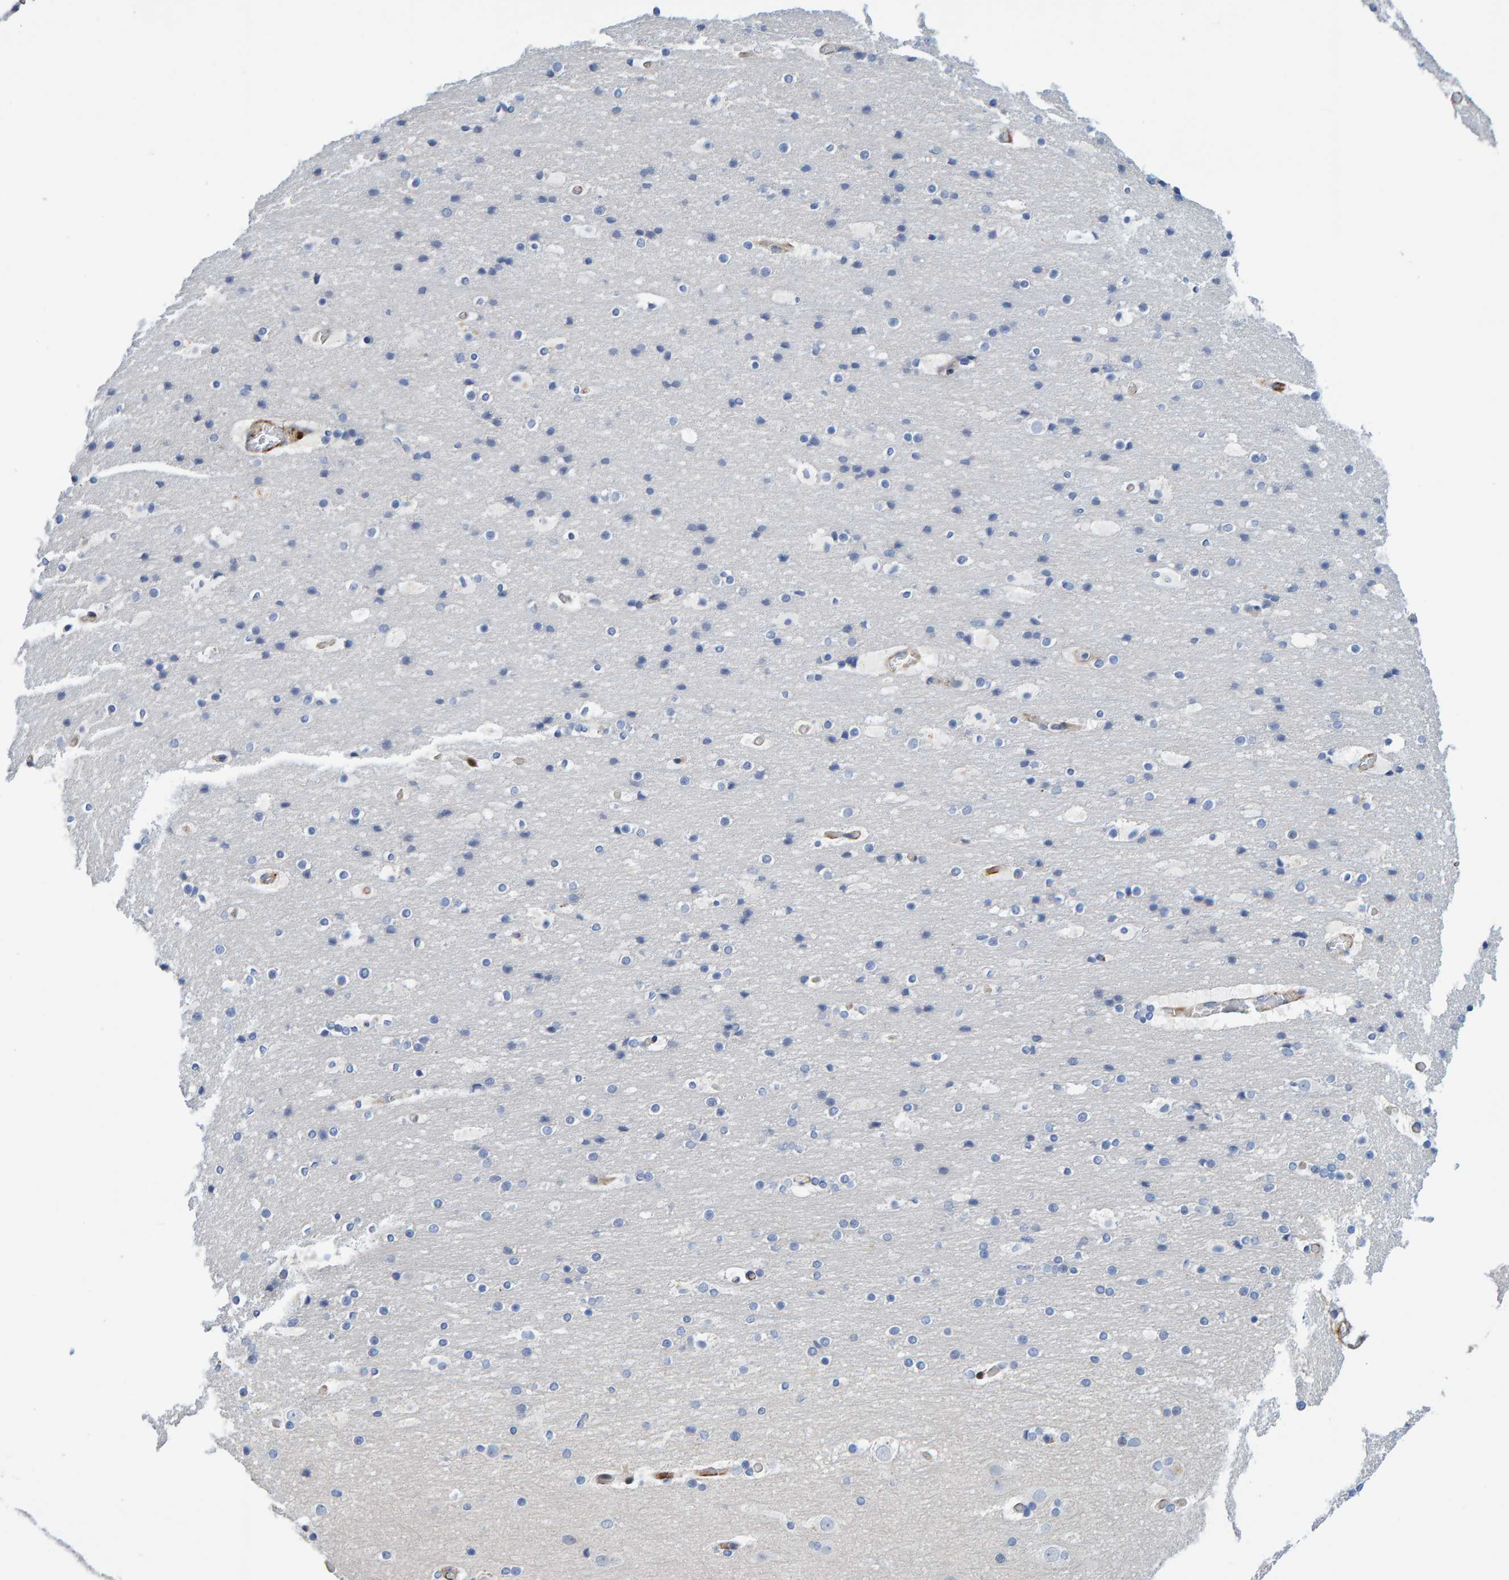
{"staining": {"intensity": "moderate", "quantity": ">75%", "location": "cytoplasmic/membranous"}, "tissue": "cerebral cortex", "cell_type": "Endothelial cells", "image_type": "normal", "snomed": [{"axis": "morphology", "description": "Normal tissue, NOS"}, {"axis": "topography", "description": "Cerebral cortex"}], "caption": "A high-resolution micrograph shows IHC staining of unremarkable cerebral cortex, which shows moderate cytoplasmic/membranous staining in about >75% of endothelial cells. (brown staining indicates protein expression, while blue staining denotes nuclei).", "gene": "POLG2", "patient": {"sex": "male", "age": 57}}